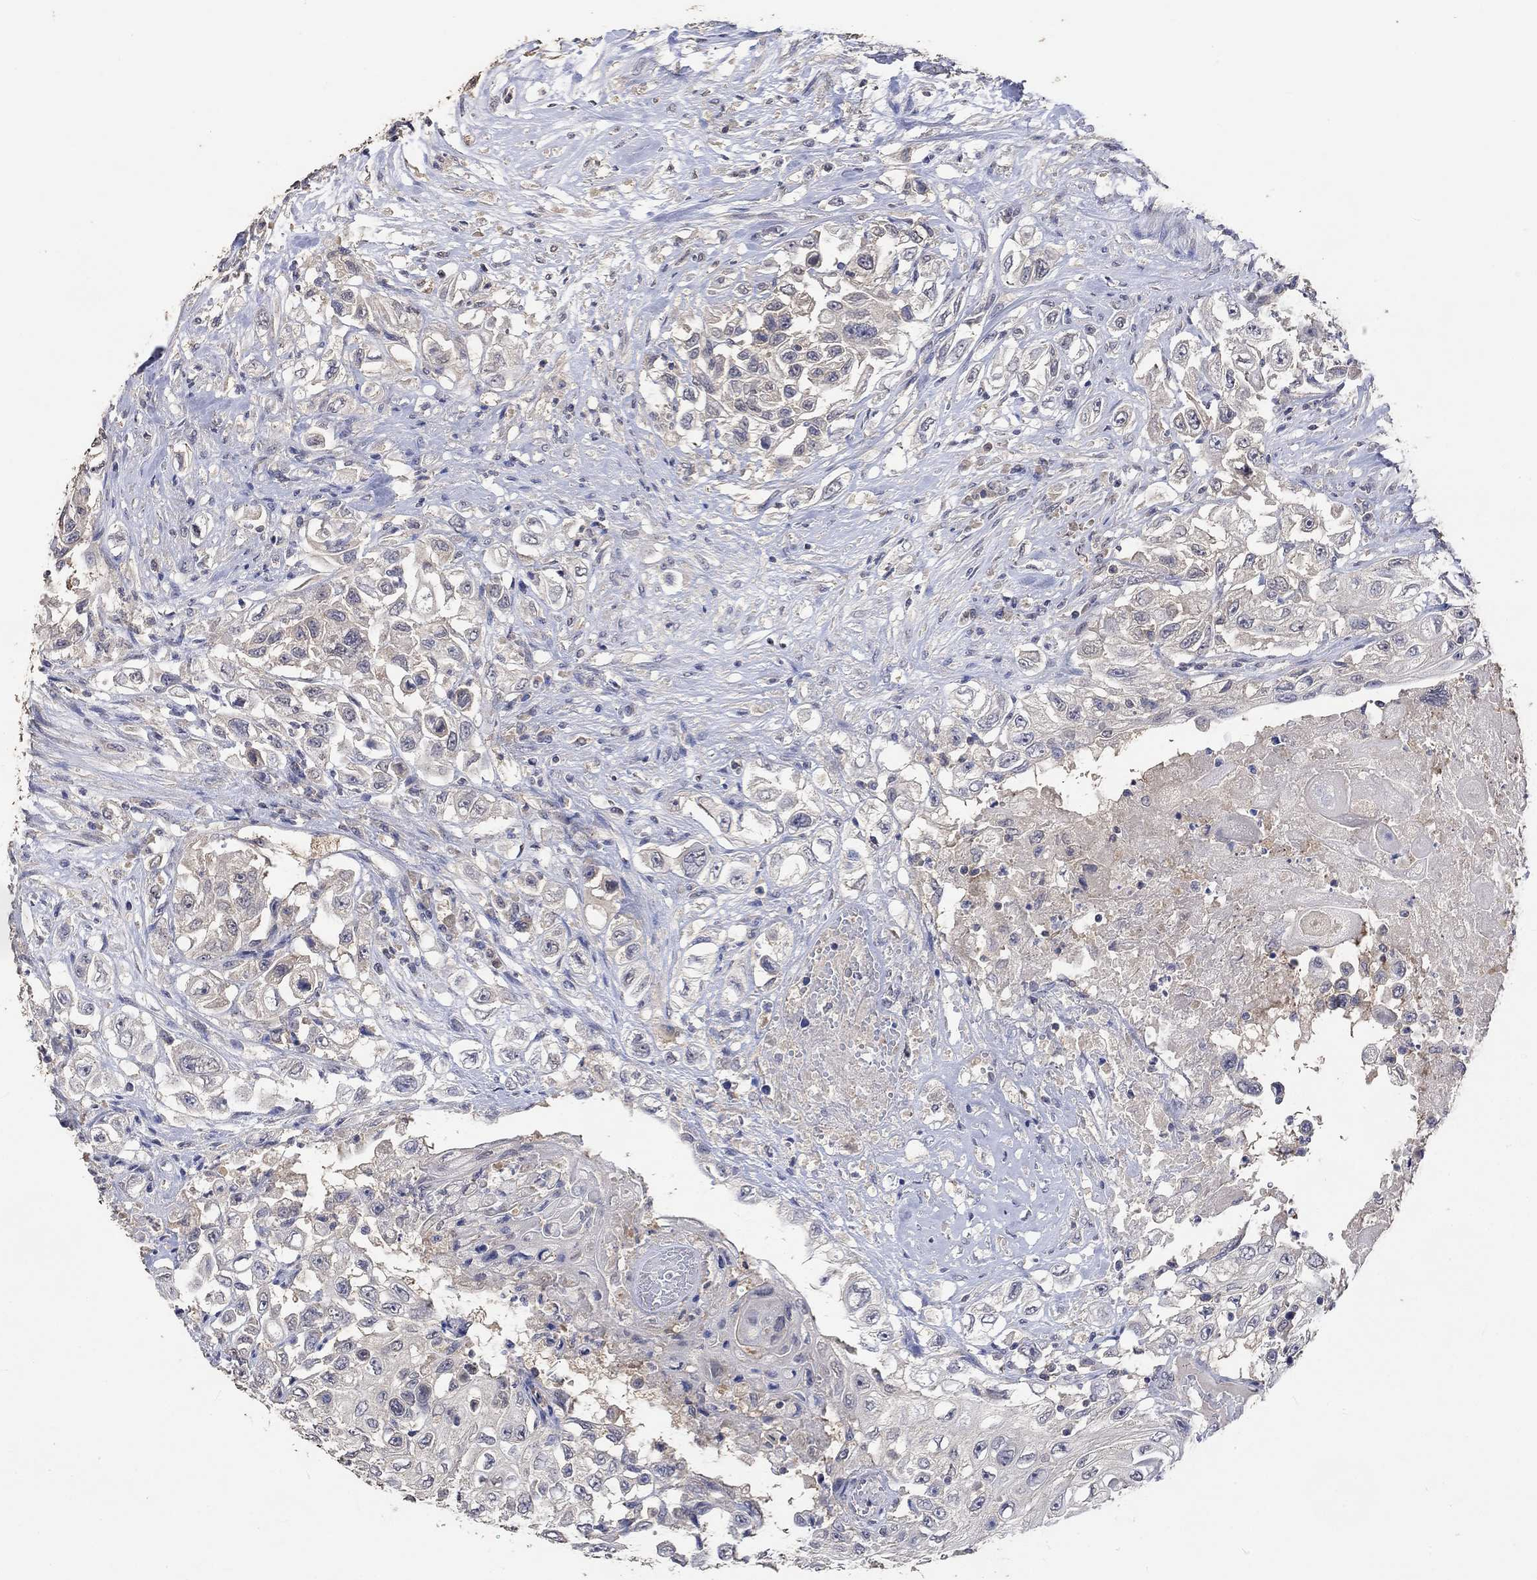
{"staining": {"intensity": "weak", "quantity": "<25%", "location": "cytoplasmic/membranous"}, "tissue": "urothelial cancer", "cell_type": "Tumor cells", "image_type": "cancer", "snomed": [{"axis": "morphology", "description": "Urothelial carcinoma, High grade"}, {"axis": "topography", "description": "Urinary bladder"}], "caption": "Immunohistochemistry image of neoplastic tissue: urothelial cancer stained with DAB reveals no significant protein staining in tumor cells.", "gene": "PTPN20", "patient": {"sex": "female", "age": 56}}